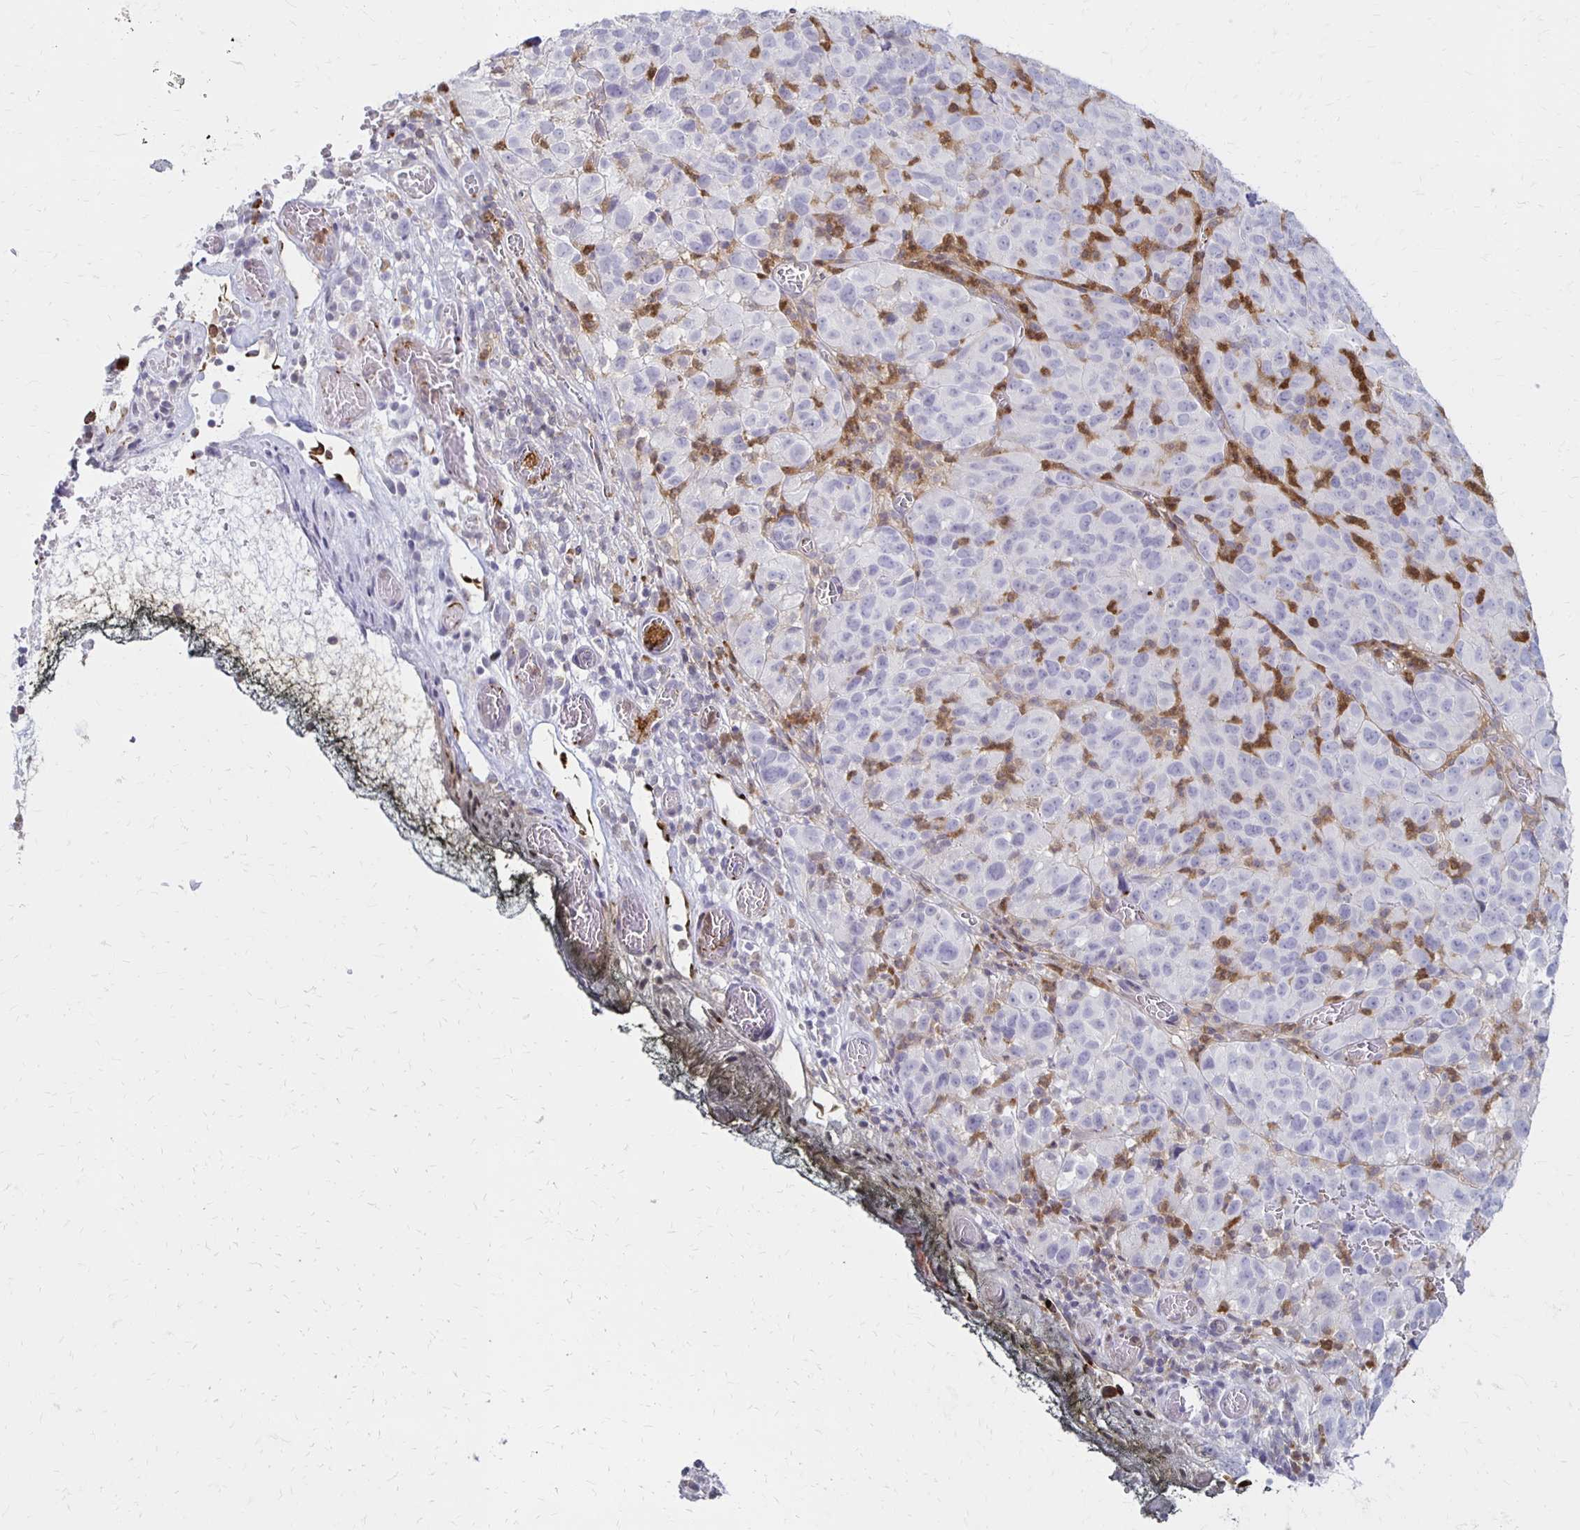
{"staining": {"intensity": "negative", "quantity": "none", "location": "none"}, "tissue": "melanoma", "cell_type": "Tumor cells", "image_type": "cancer", "snomed": [{"axis": "morphology", "description": "Malignant melanoma, NOS"}, {"axis": "topography", "description": "Skin"}], "caption": "This is an immunohistochemistry (IHC) photomicrograph of malignant melanoma. There is no expression in tumor cells.", "gene": "CCL21", "patient": {"sex": "male", "age": 51}}